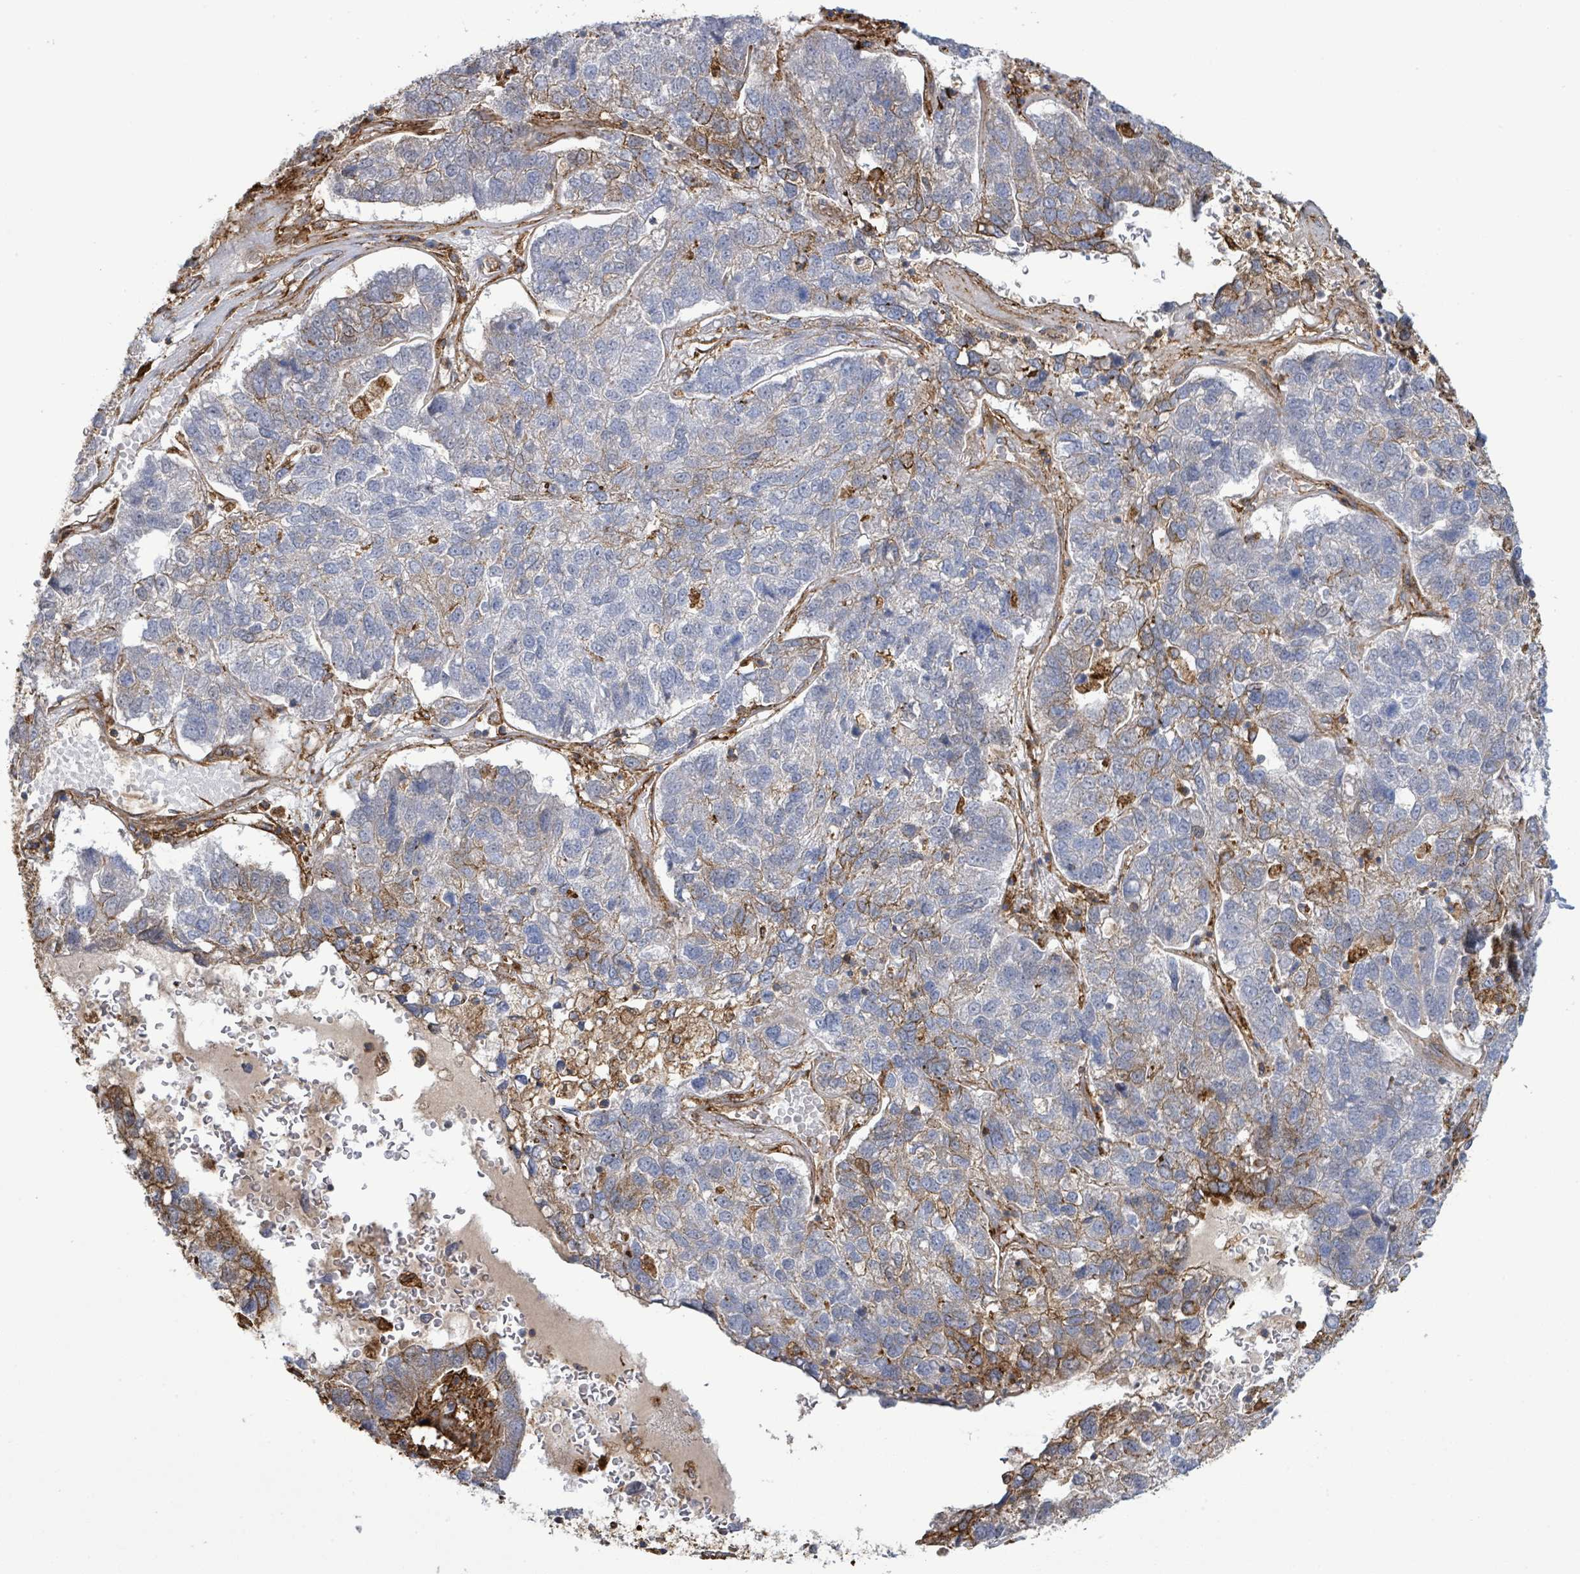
{"staining": {"intensity": "moderate", "quantity": "<25%", "location": "cytoplasmic/membranous"}, "tissue": "pancreatic cancer", "cell_type": "Tumor cells", "image_type": "cancer", "snomed": [{"axis": "morphology", "description": "Adenocarcinoma, NOS"}, {"axis": "topography", "description": "Pancreas"}], "caption": "Immunohistochemical staining of pancreatic adenocarcinoma exhibits moderate cytoplasmic/membranous protein positivity in about <25% of tumor cells.", "gene": "EGFL7", "patient": {"sex": "female", "age": 61}}